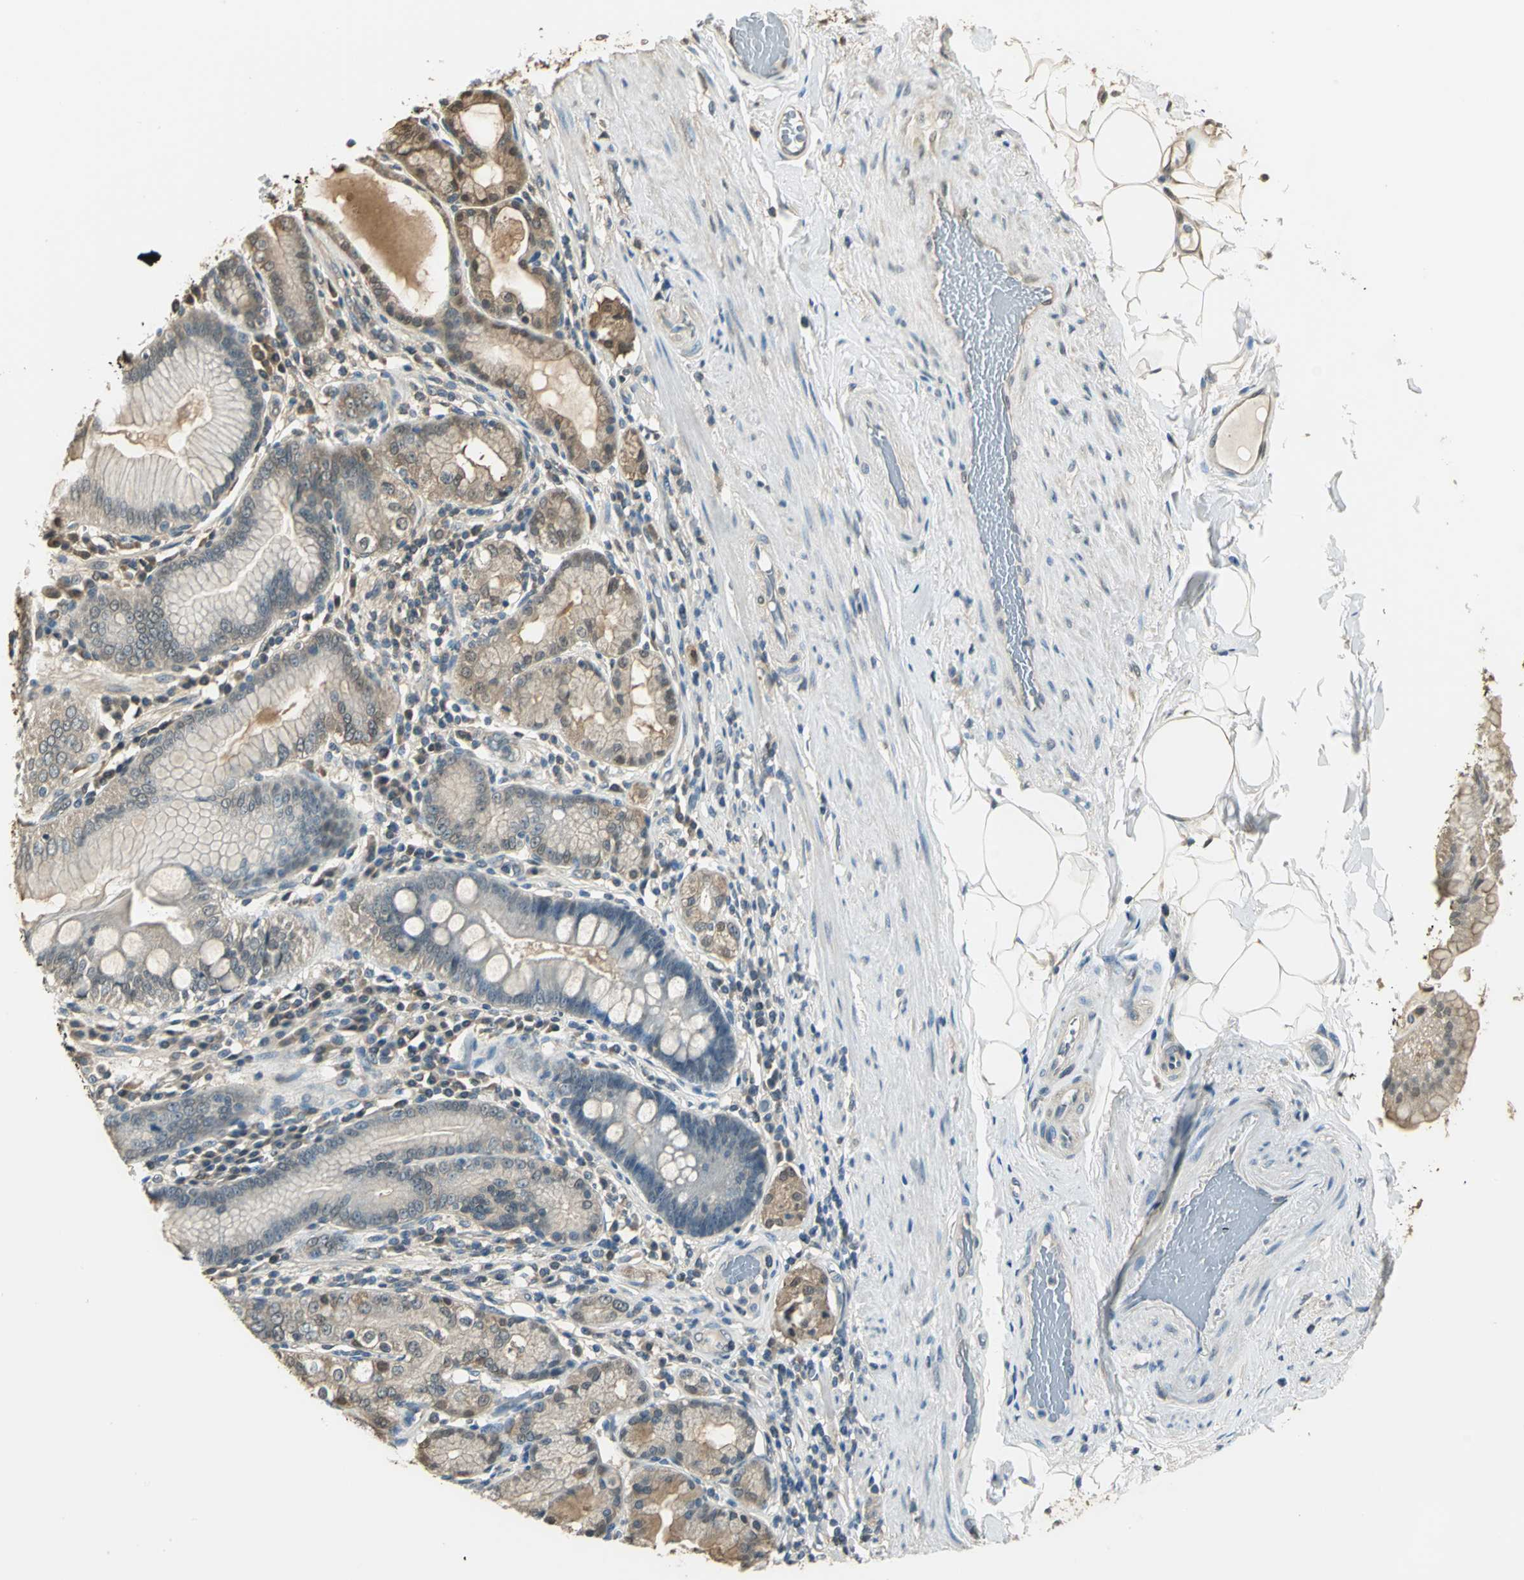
{"staining": {"intensity": "moderate", "quantity": ">75%", "location": "cytoplasmic/membranous"}, "tissue": "stomach", "cell_type": "Glandular cells", "image_type": "normal", "snomed": [{"axis": "morphology", "description": "Normal tissue, NOS"}, {"axis": "topography", "description": "Stomach, lower"}], "caption": "Immunohistochemistry of normal stomach shows medium levels of moderate cytoplasmic/membranous positivity in approximately >75% of glandular cells.", "gene": "PARK7", "patient": {"sex": "female", "age": 76}}